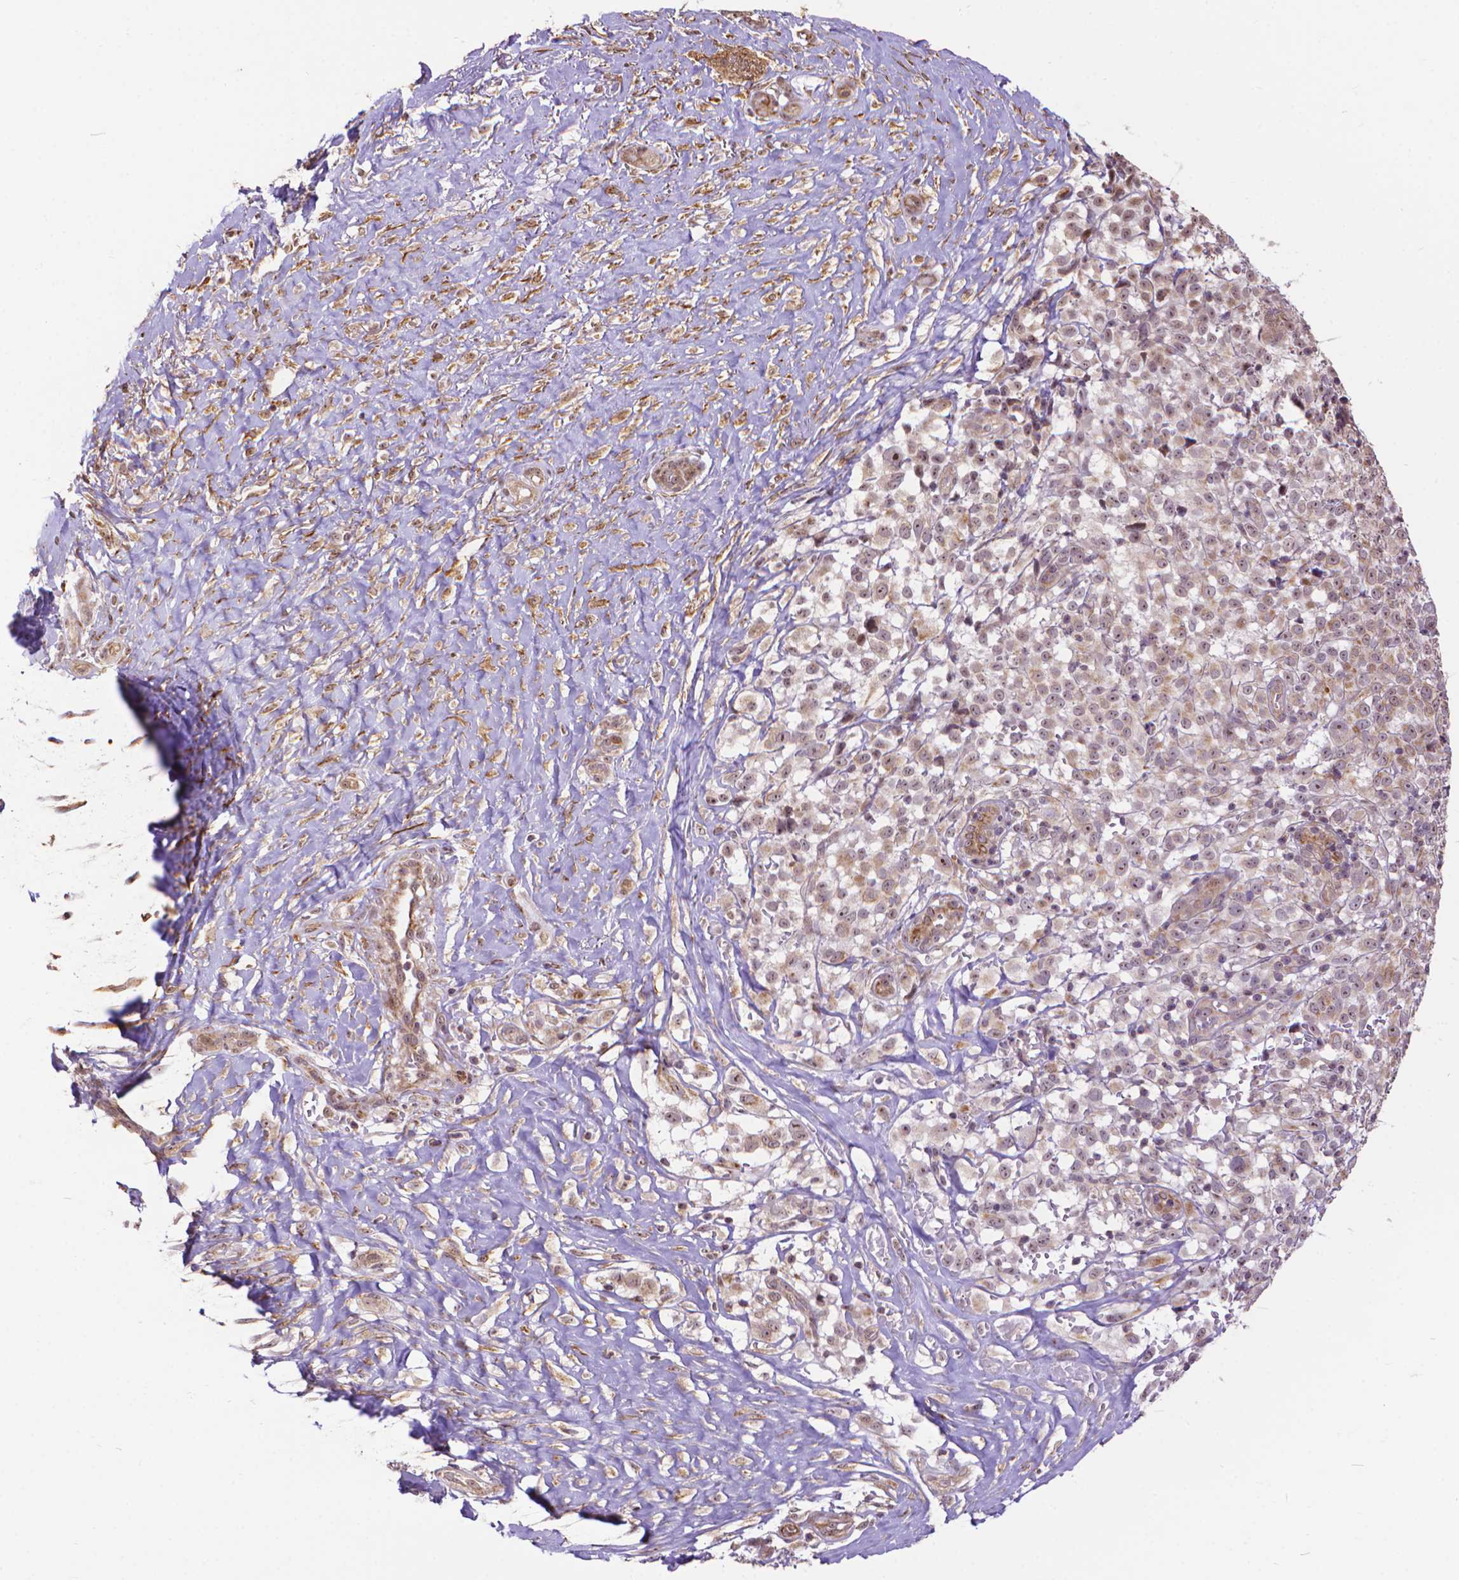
{"staining": {"intensity": "weak", "quantity": "25%-75%", "location": "cytoplasmic/membranous,nuclear"}, "tissue": "melanoma", "cell_type": "Tumor cells", "image_type": "cancer", "snomed": [{"axis": "morphology", "description": "Malignant melanoma, NOS"}, {"axis": "topography", "description": "Skin"}], "caption": "The immunohistochemical stain shows weak cytoplasmic/membranous and nuclear staining in tumor cells of melanoma tissue.", "gene": "TMEM135", "patient": {"sex": "male", "age": 85}}